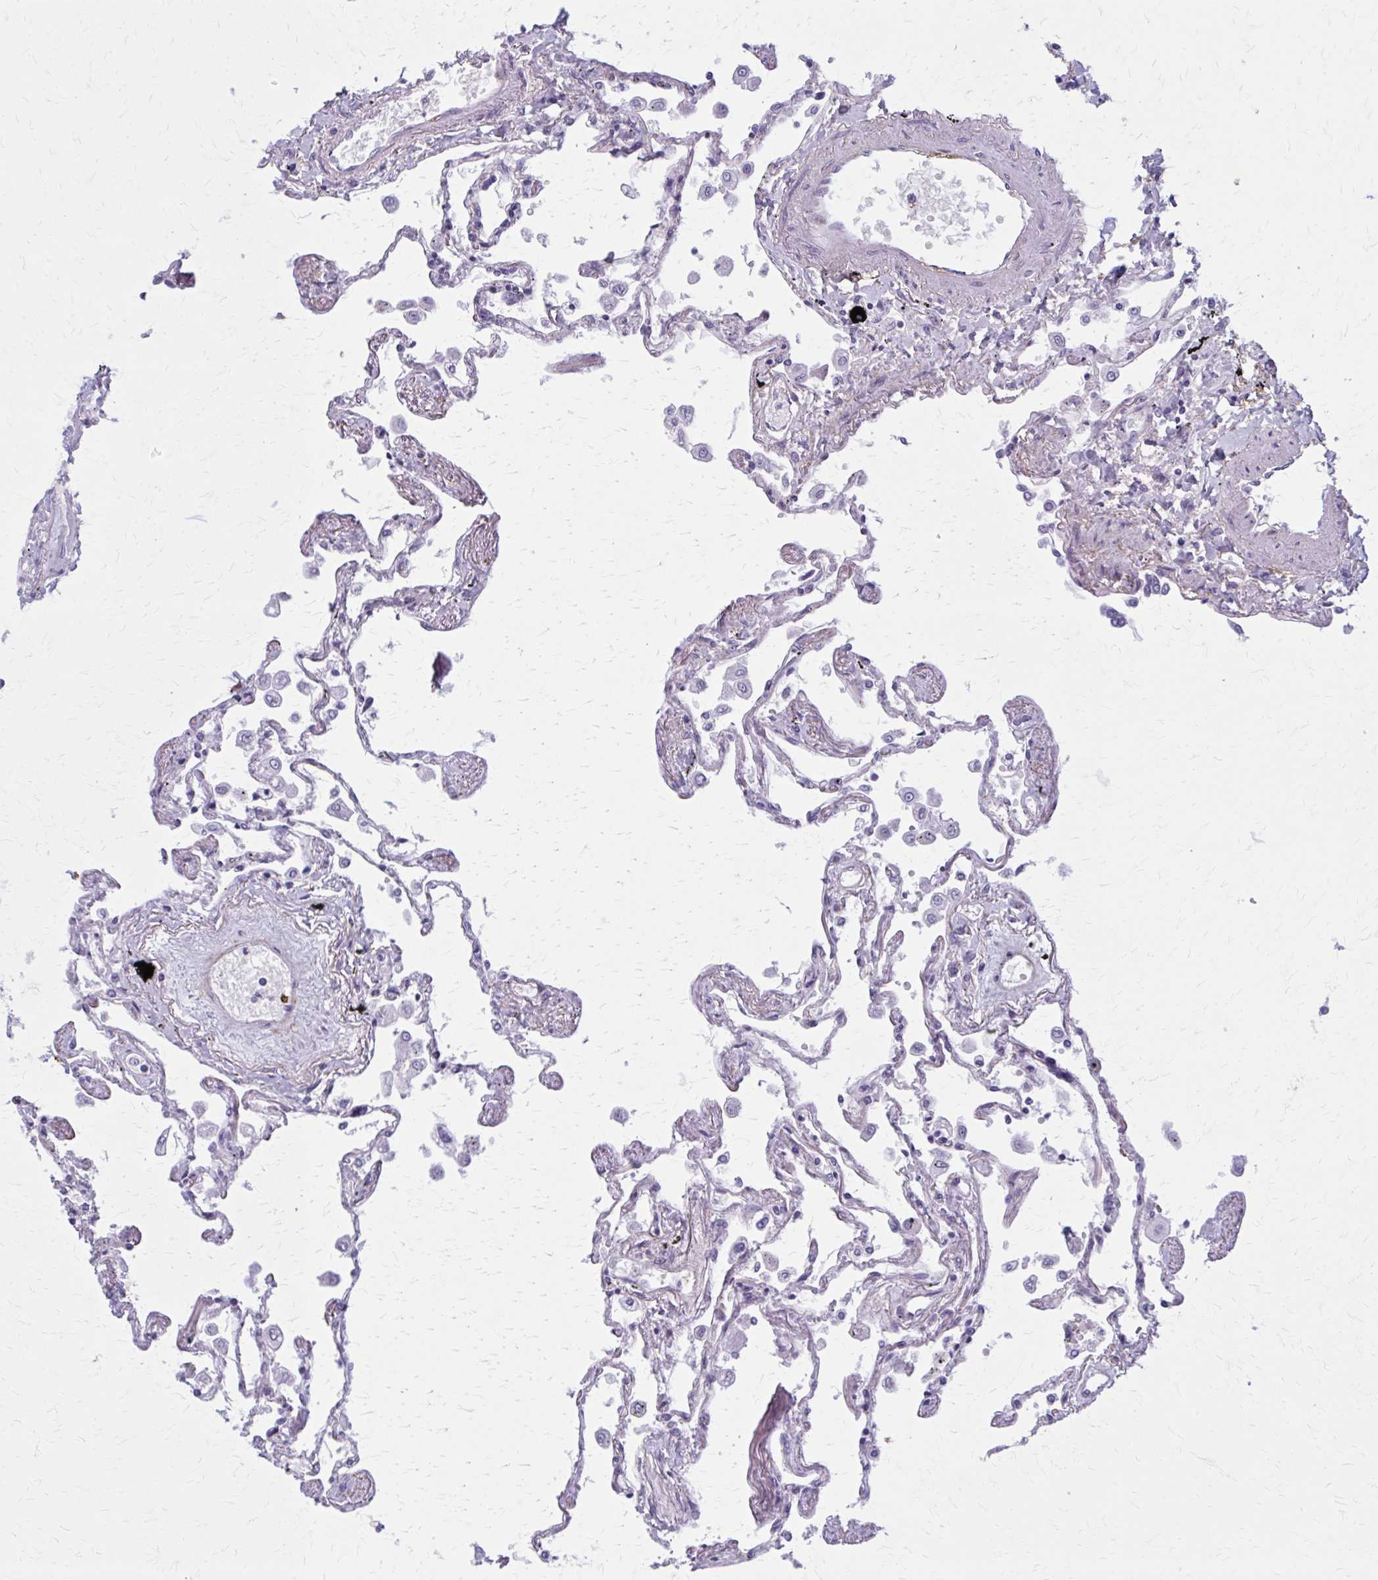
{"staining": {"intensity": "negative", "quantity": "none", "location": "none"}, "tissue": "lung", "cell_type": "Alveolar cells", "image_type": "normal", "snomed": [{"axis": "morphology", "description": "Normal tissue, NOS"}, {"axis": "morphology", "description": "Adenocarcinoma, NOS"}, {"axis": "topography", "description": "Cartilage tissue"}, {"axis": "topography", "description": "Lung"}], "caption": "There is no significant expression in alveolar cells of lung. (DAB (3,3'-diaminobenzidine) immunohistochemistry (IHC), high magnification).", "gene": "AKAP12", "patient": {"sex": "female", "age": 67}}